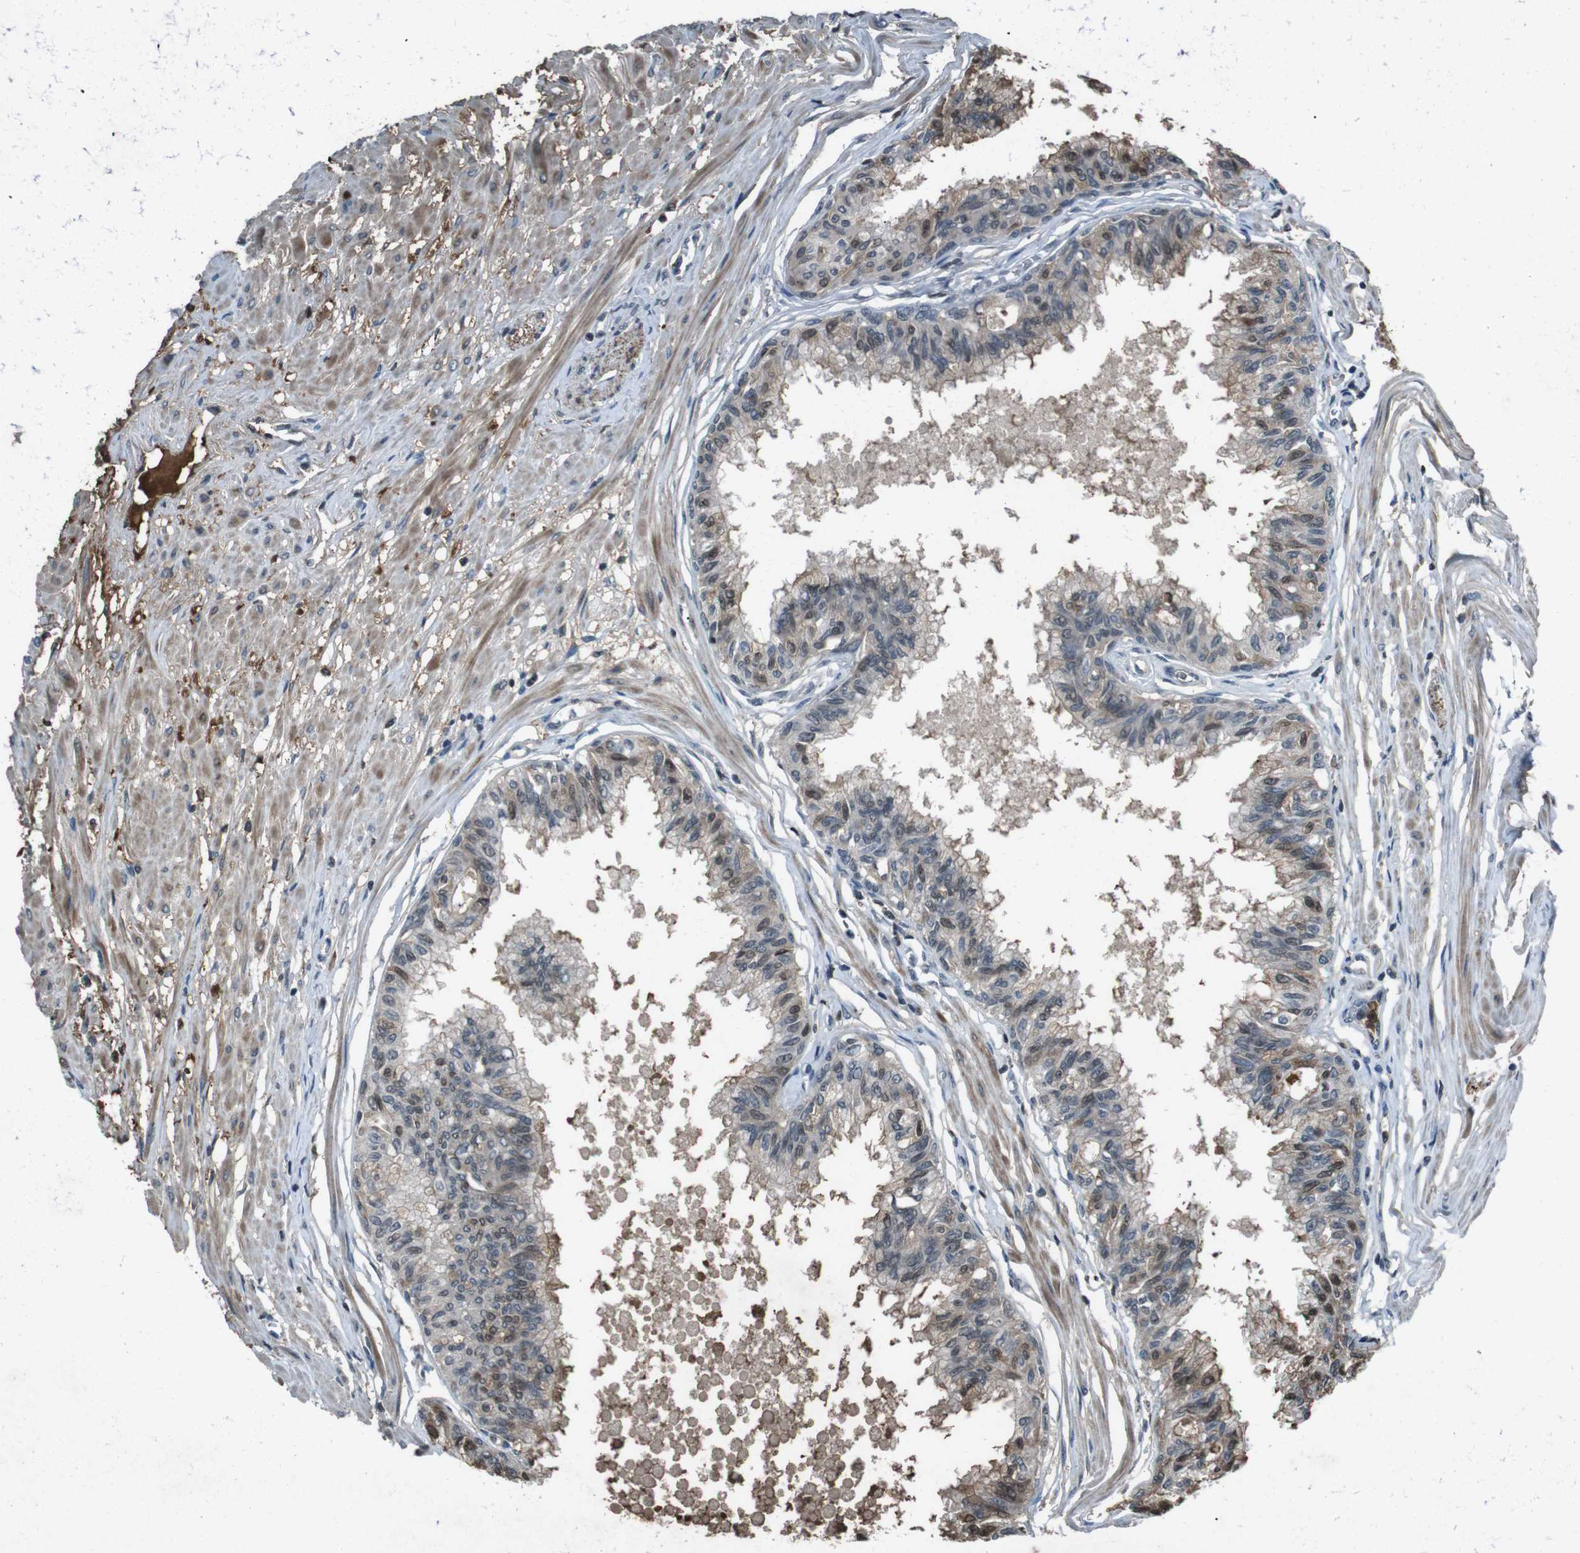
{"staining": {"intensity": "moderate", "quantity": ">75%", "location": "cytoplasmic/membranous,nuclear"}, "tissue": "prostate", "cell_type": "Glandular cells", "image_type": "normal", "snomed": [{"axis": "morphology", "description": "Normal tissue, NOS"}, {"axis": "topography", "description": "Prostate"}, {"axis": "topography", "description": "Seminal veicle"}], "caption": "This is an image of immunohistochemistry staining of normal prostate, which shows moderate expression in the cytoplasmic/membranous,nuclear of glandular cells.", "gene": "UGT1A6", "patient": {"sex": "male", "age": 60}}